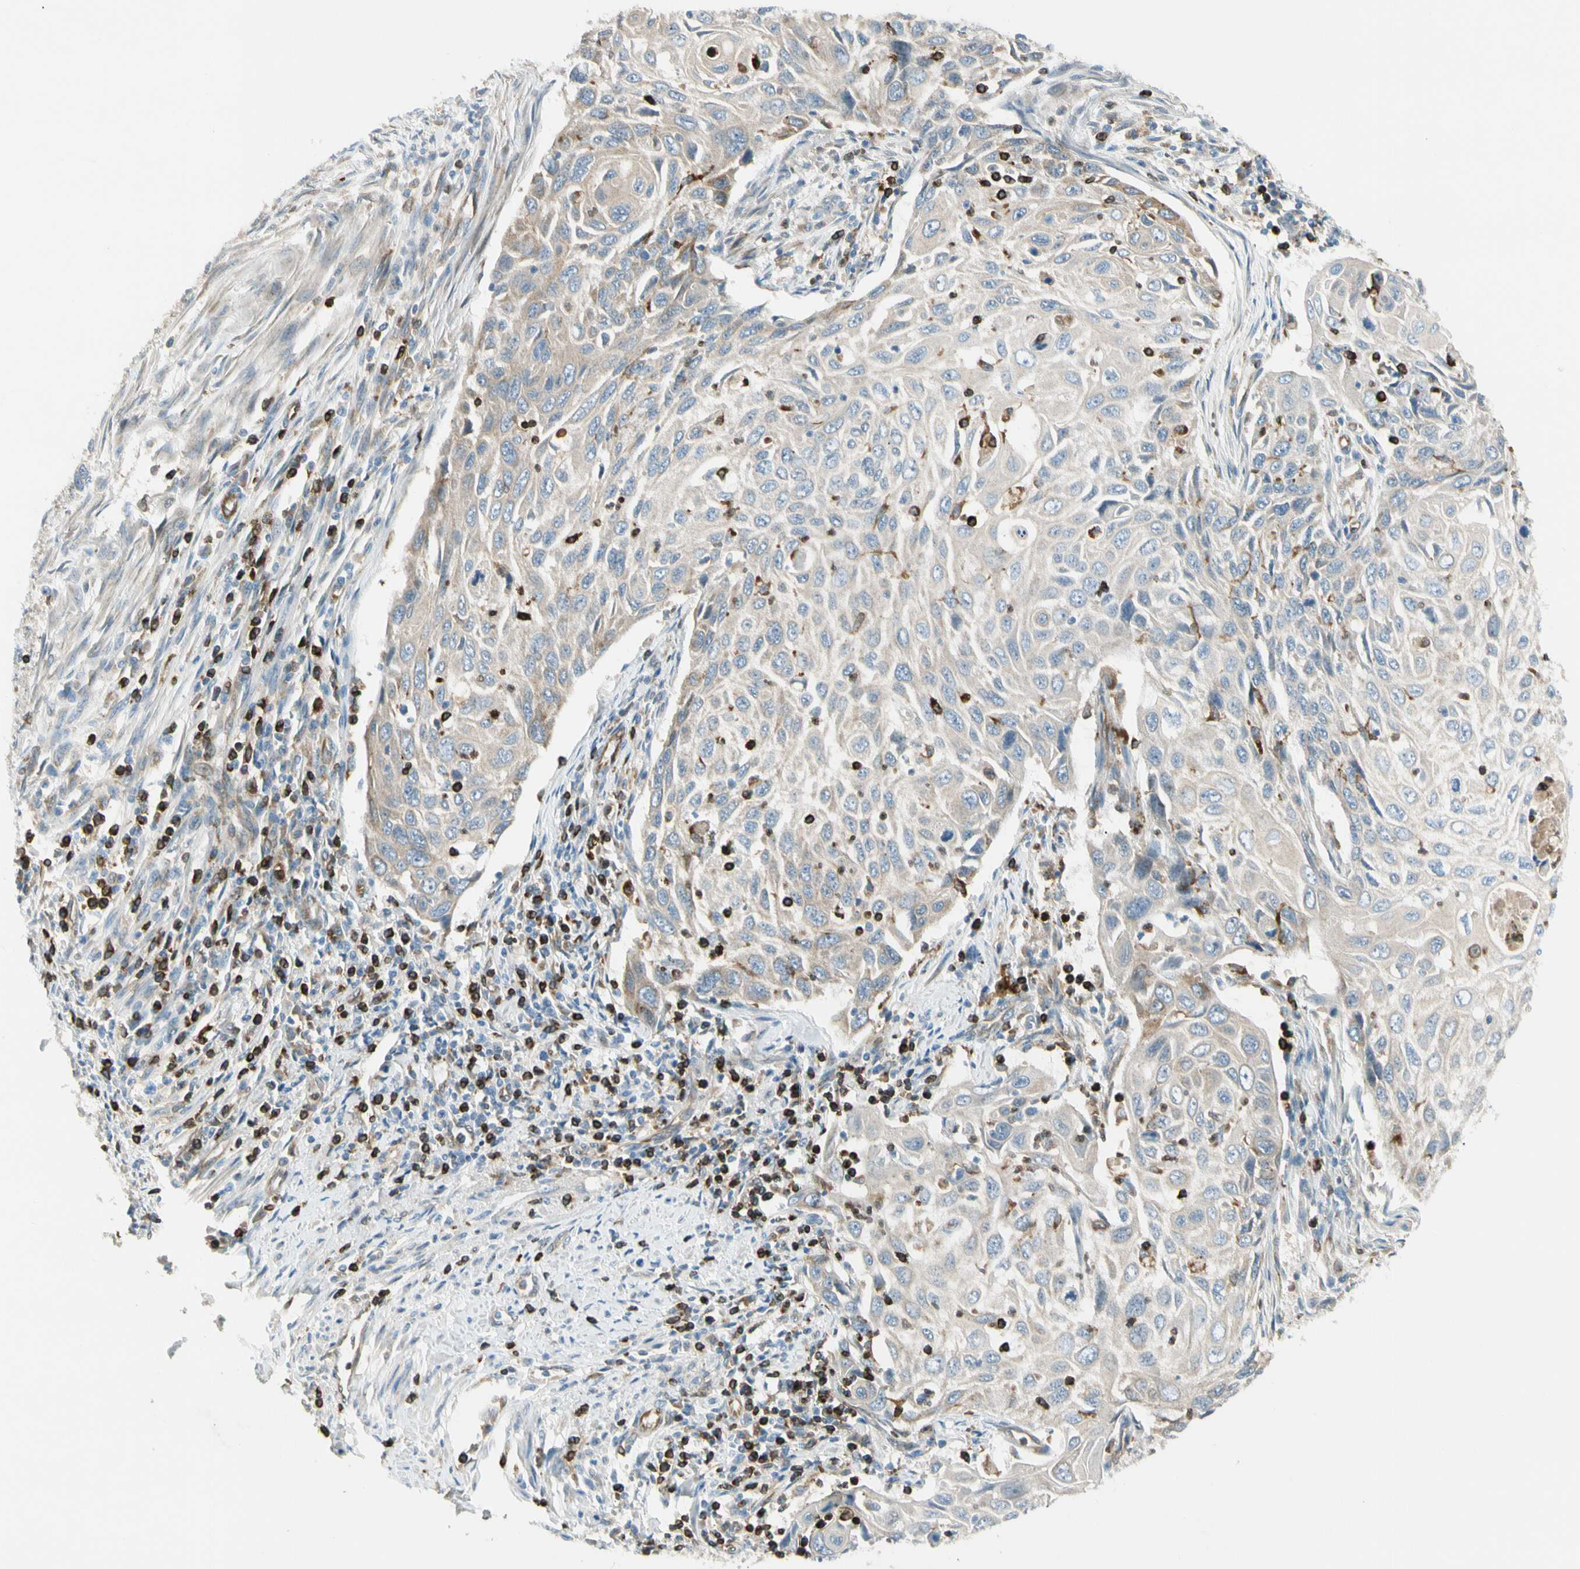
{"staining": {"intensity": "negative", "quantity": "none", "location": "none"}, "tissue": "cervical cancer", "cell_type": "Tumor cells", "image_type": "cancer", "snomed": [{"axis": "morphology", "description": "Squamous cell carcinoma, NOS"}, {"axis": "topography", "description": "Cervix"}], "caption": "A photomicrograph of human cervical cancer (squamous cell carcinoma) is negative for staining in tumor cells. The staining is performed using DAB (3,3'-diaminobenzidine) brown chromogen with nuclei counter-stained in using hematoxylin.", "gene": "LPCAT2", "patient": {"sex": "female", "age": 70}}